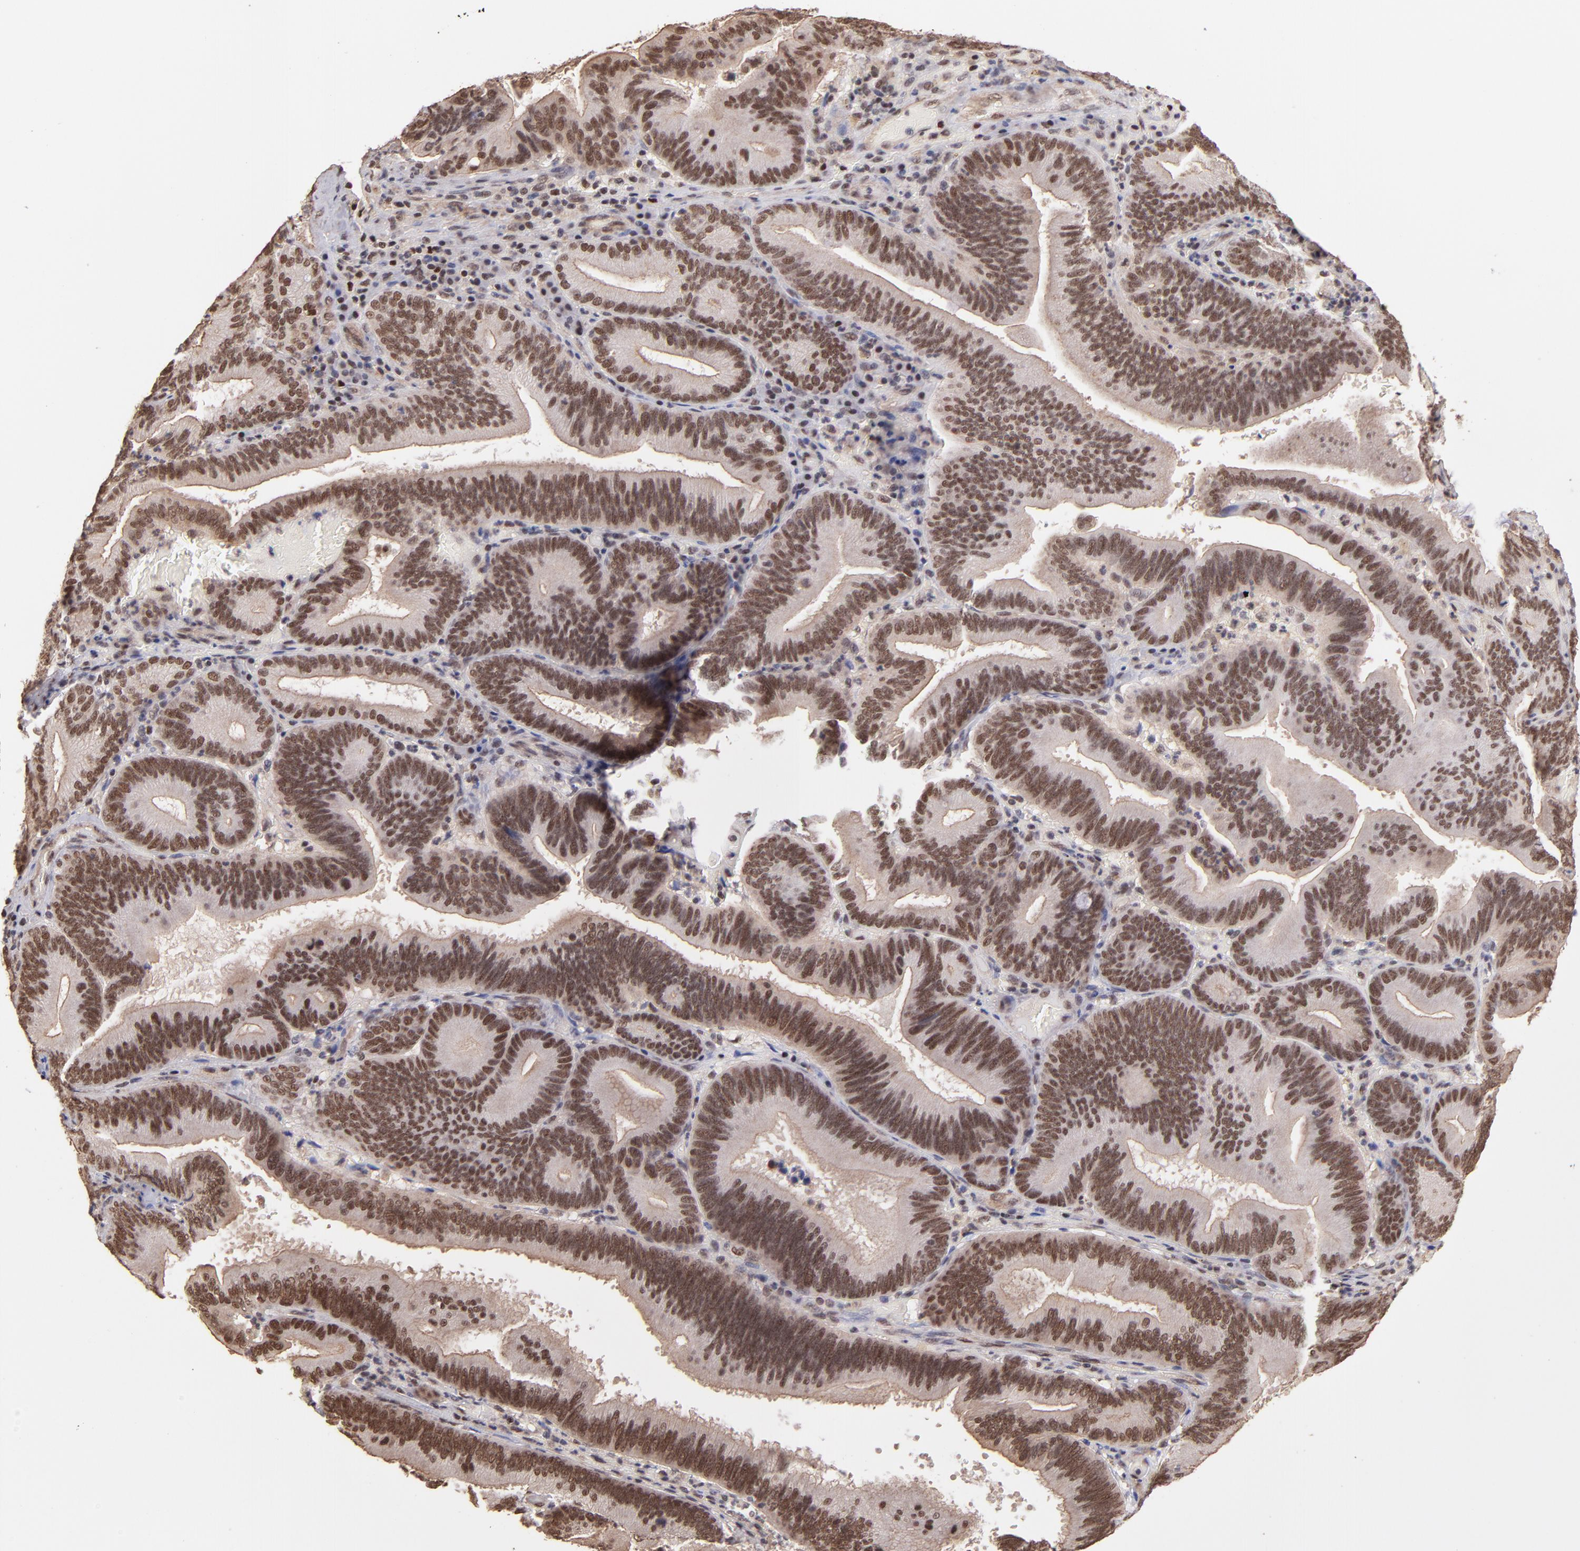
{"staining": {"intensity": "moderate", "quantity": ">75%", "location": "nuclear"}, "tissue": "pancreatic cancer", "cell_type": "Tumor cells", "image_type": "cancer", "snomed": [{"axis": "morphology", "description": "Adenocarcinoma, NOS"}, {"axis": "topography", "description": "Pancreas"}], "caption": "Pancreatic adenocarcinoma stained with DAB IHC shows medium levels of moderate nuclear expression in approximately >75% of tumor cells. (DAB (3,3'-diaminobenzidine) = brown stain, brightfield microscopy at high magnification).", "gene": "TERF2", "patient": {"sex": "male", "age": 82}}